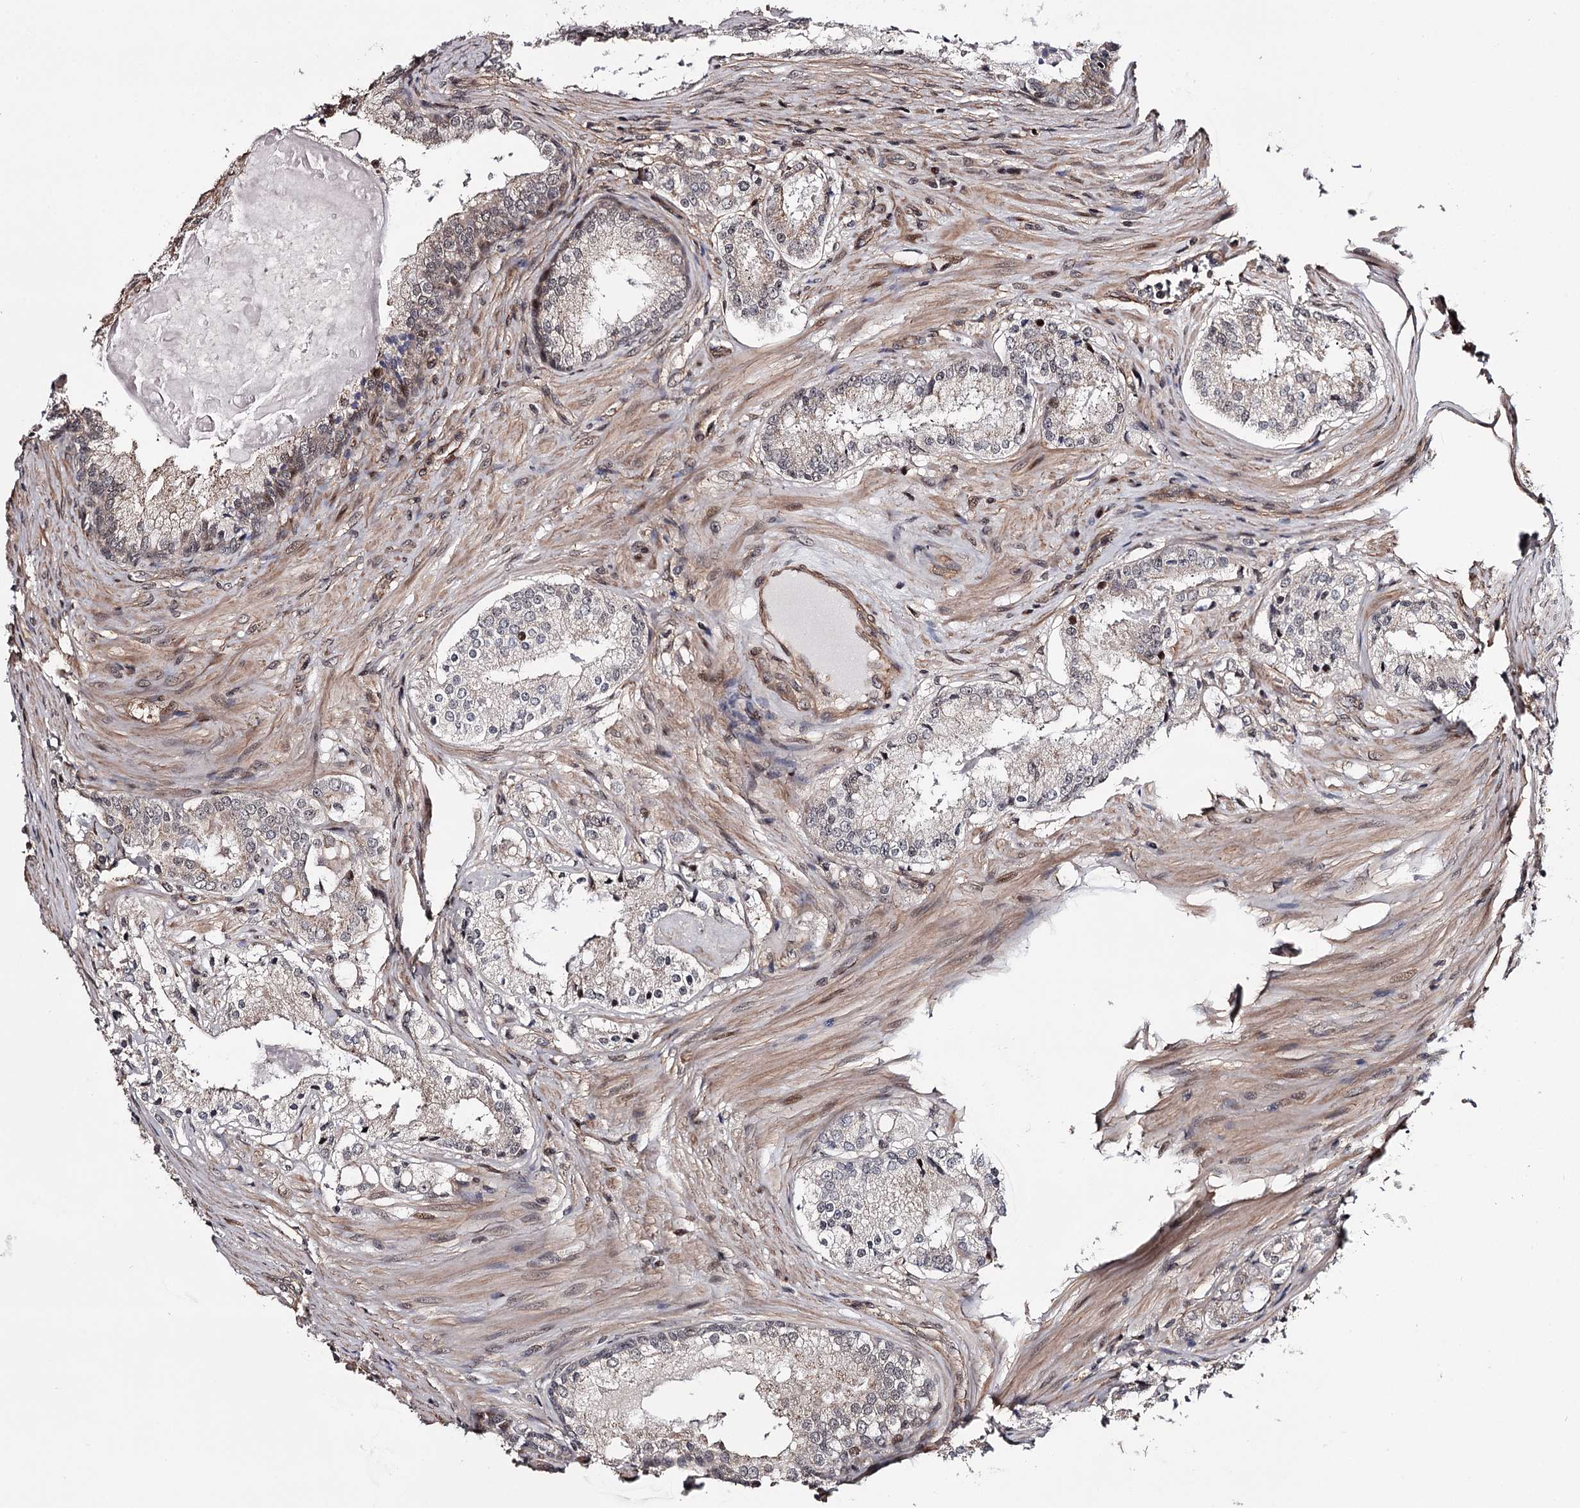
{"staining": {"intensity": "weak", "quantity": "25%-75%", "location": "nuclear"}, "tissue": "prostate cancer", "cell_type": "Tumor cells", "image_type": "cancer", "snomed": [{"axis": "morphology", "description": "Adenocarcinoma, High grade"}, {"axis": "topography", "description": "Prostate"}], "caption": "Weak nuclear expression is present in about 25%-75% of tumor cells in high-grade adenocarcinoma (prostate).", "gene": "TTC33", "patient": {"sex": "male", "age": 63}}